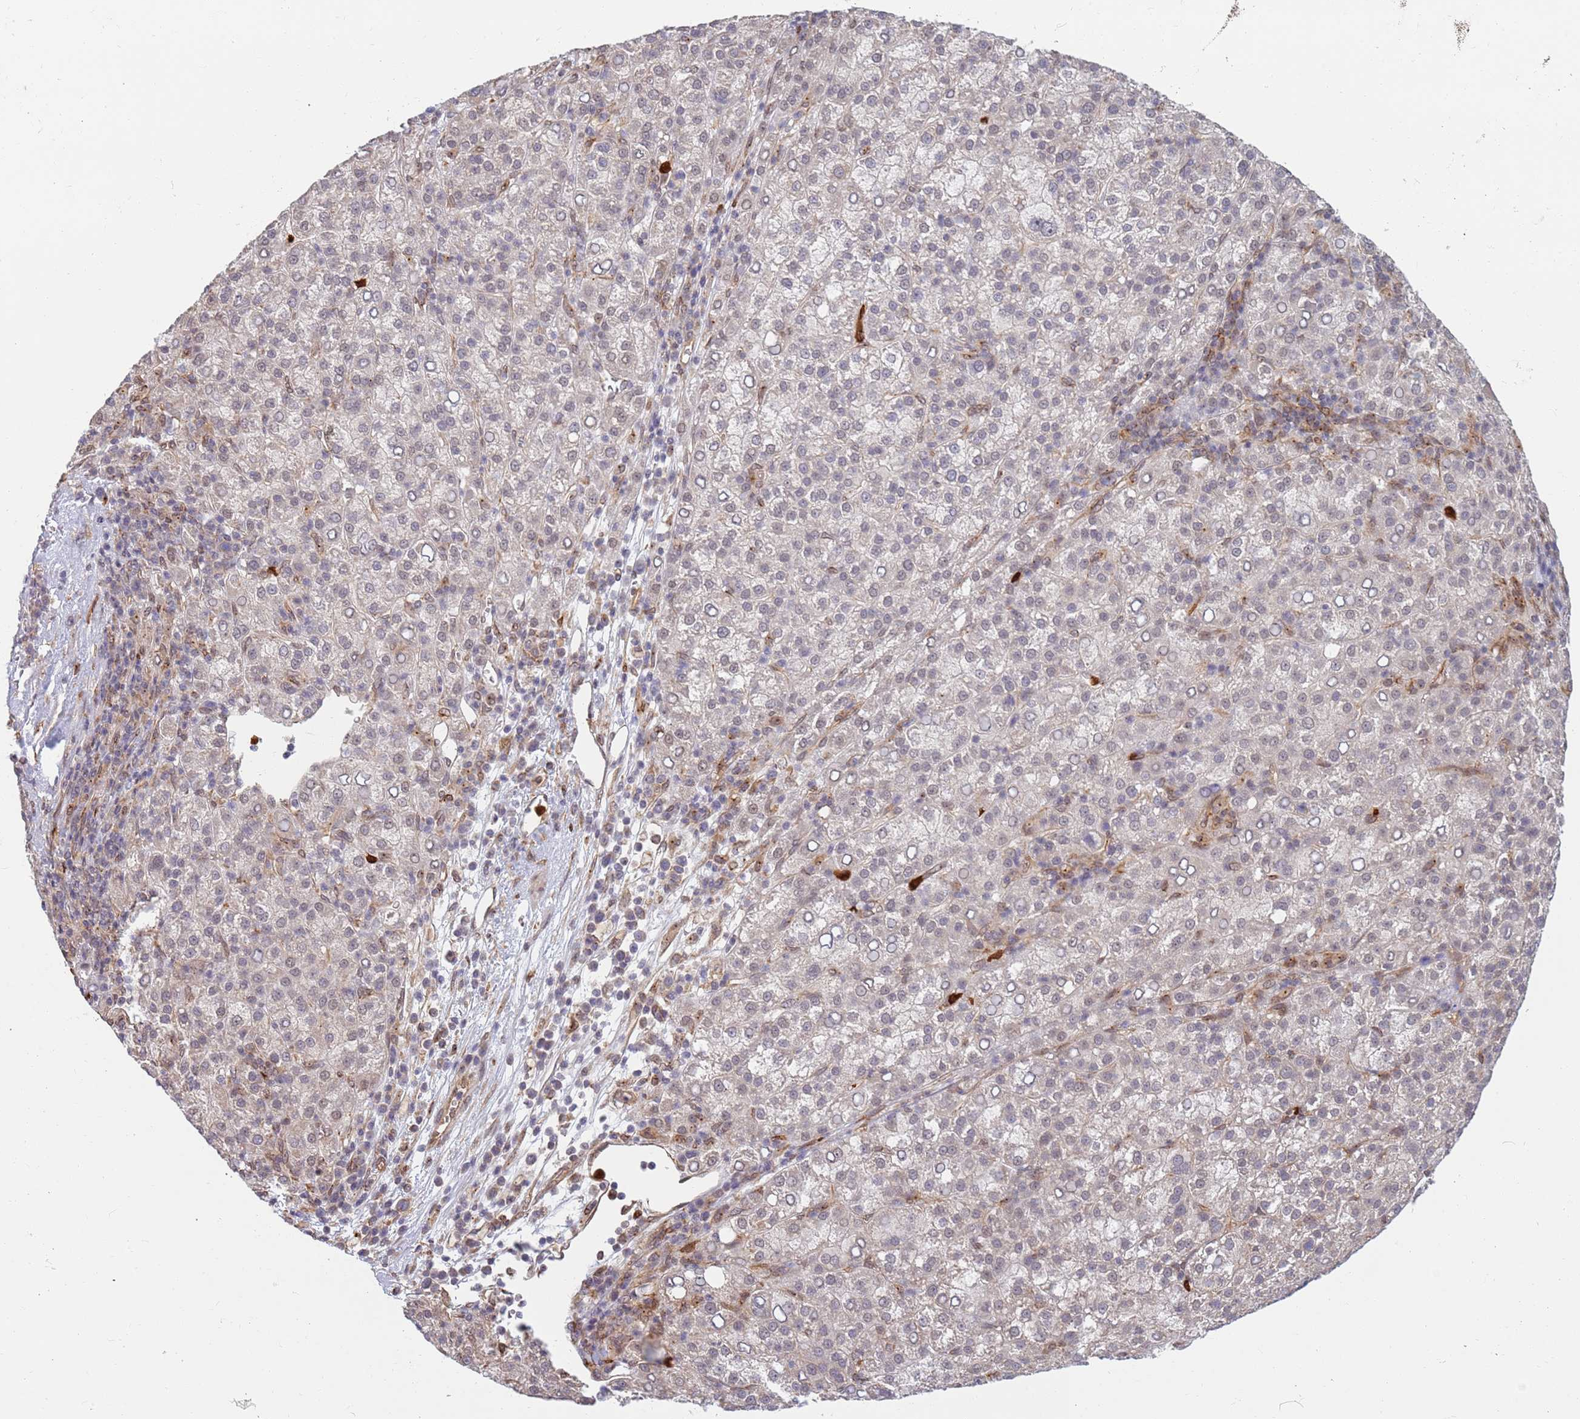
{"staining": {"intensity": "negative", "quantity": "none", "location": "none"}, "tissue": "liver cancer", "cell_type": "Tumor cells", "image_type": "cancer", "snomed": [{"axis": "morphology", "description": "Carcinoma, Hepatocellular, NOS"}, {"axis": "topography", "description": "Liver"}], "caption": "Immunohistochemistry (IHC) micrograph of neoplastic tissue: human liver hepatocellular carcinoma stained with DAB (3,3'-diaminobenzidine) exhibits no significant protein staining in tumor cells.", "gene": "CEP170", "patient": {"sex": "female", "age": 58}}